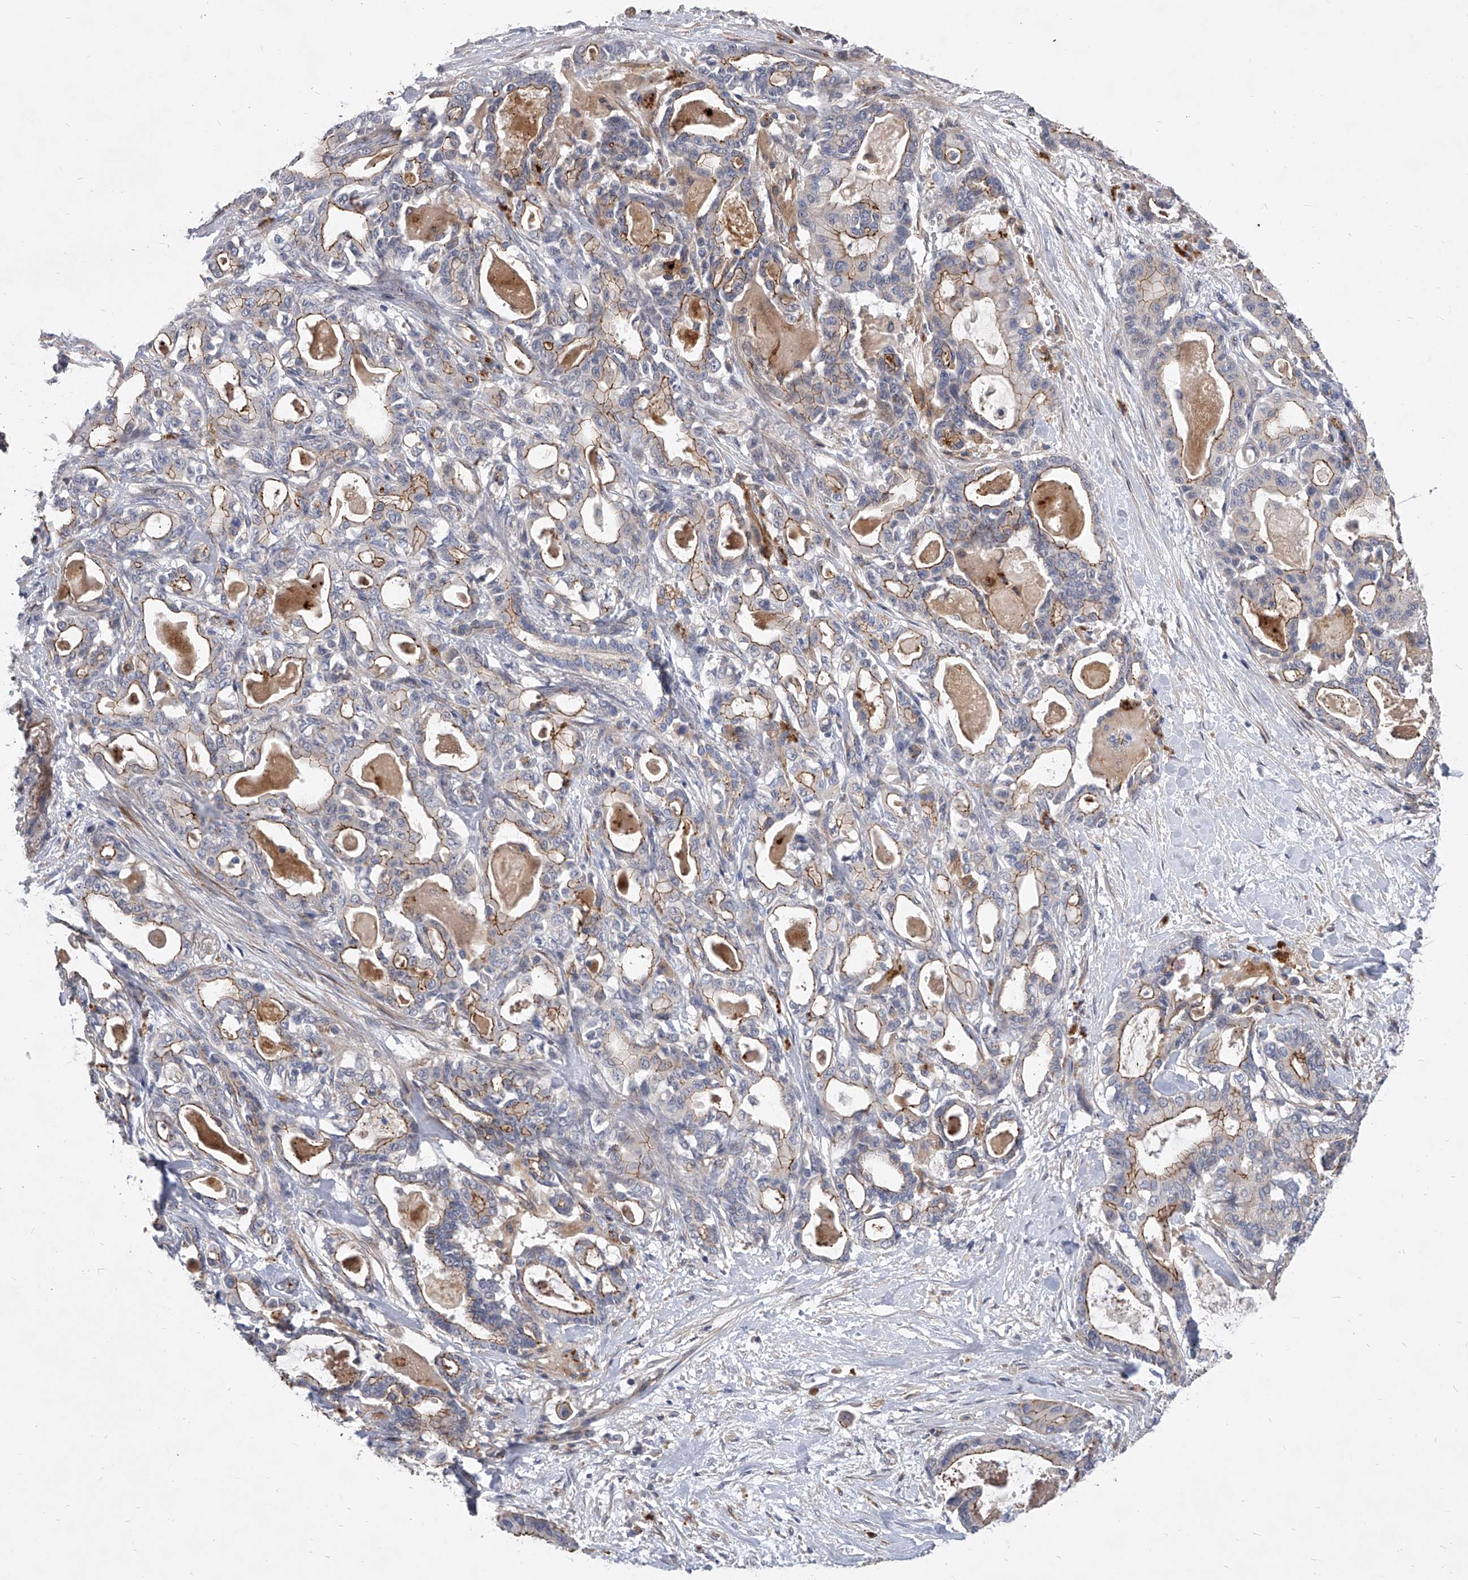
{"staining": {"intensity": "moderate", "quantity": "<25%", "location": "cytoplasmic/membranous"}, "tissue": "pancreatic cancer", "cell_type": "Tumor cells", "image_type": "cancer", "snomed": [{"axis": "morphology", "description": "Adenocarcinoma, NOS"}, {"axis": "topography", "description": "Pancreas"}], "caption": "About <25% of tumor cells in human pancreatic cancer exhibit moderate cytoplasmic/membranous protein positivity as visualized by brown immunohistochemical staining.", "gene": "MINDY4", "patient": {"sex": "male", "age": 63}}